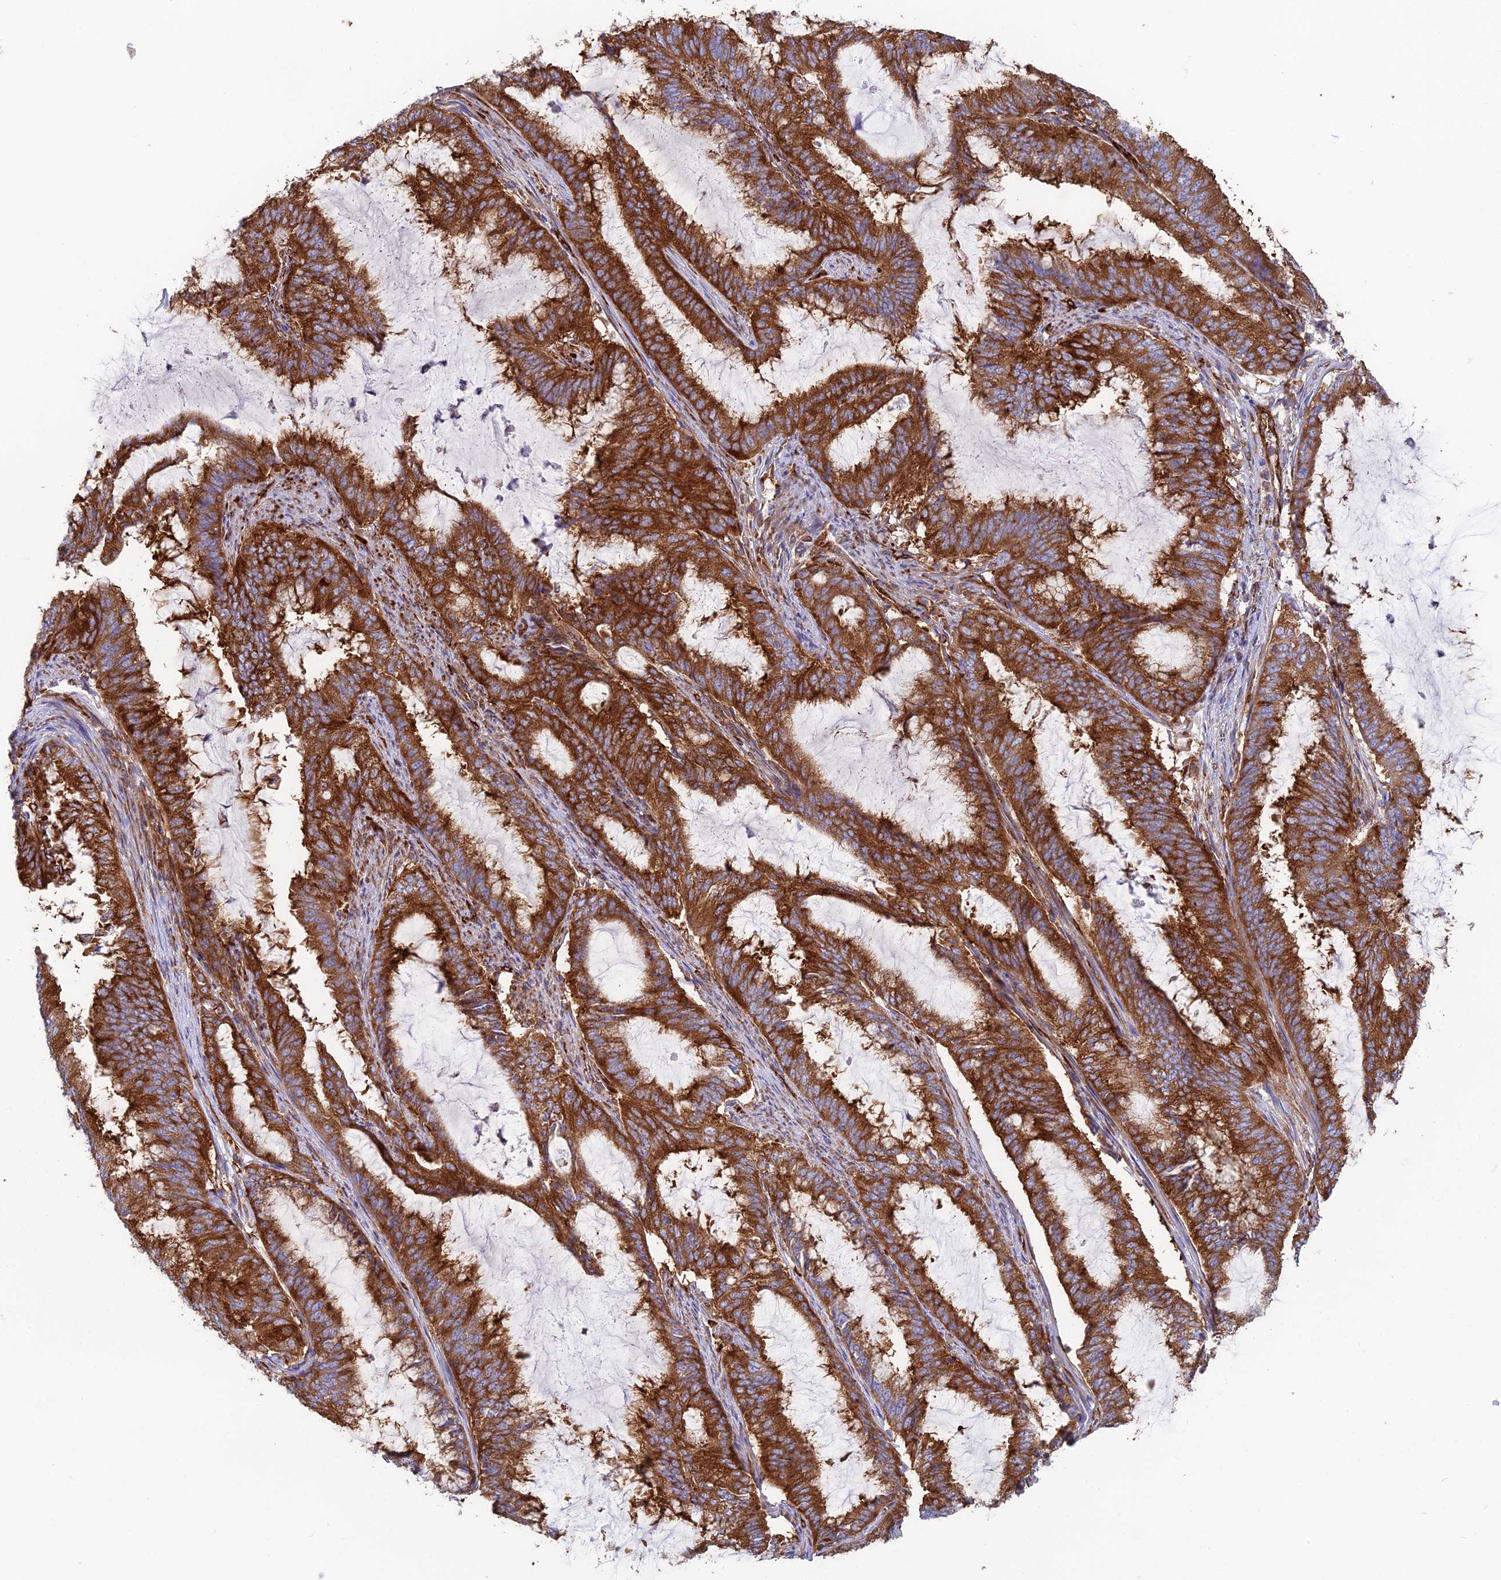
{"staining": {"intensity": "strong", "quantity": ">75%", "location": "cytoplasmic/membranous"}, "tissue": "endometrial cancer", "cell_type": "Tumor cells", "image_type": "cancer", "snomed": [{"axis": "morphology", "description": "Adenocarcinoma, NOS"}, {"axis": "topography", "description": "Endometrium"}], "caption": "IHC micrograph of human adenocarcinoma (endometrial) stained for a protein (brown), which reveals high levels of strong cytoplasmic/membranous expression in approximately >75% of tumor cells.", "gene": "CCDC69", "patient": {"sex": "female", "age": 51}}